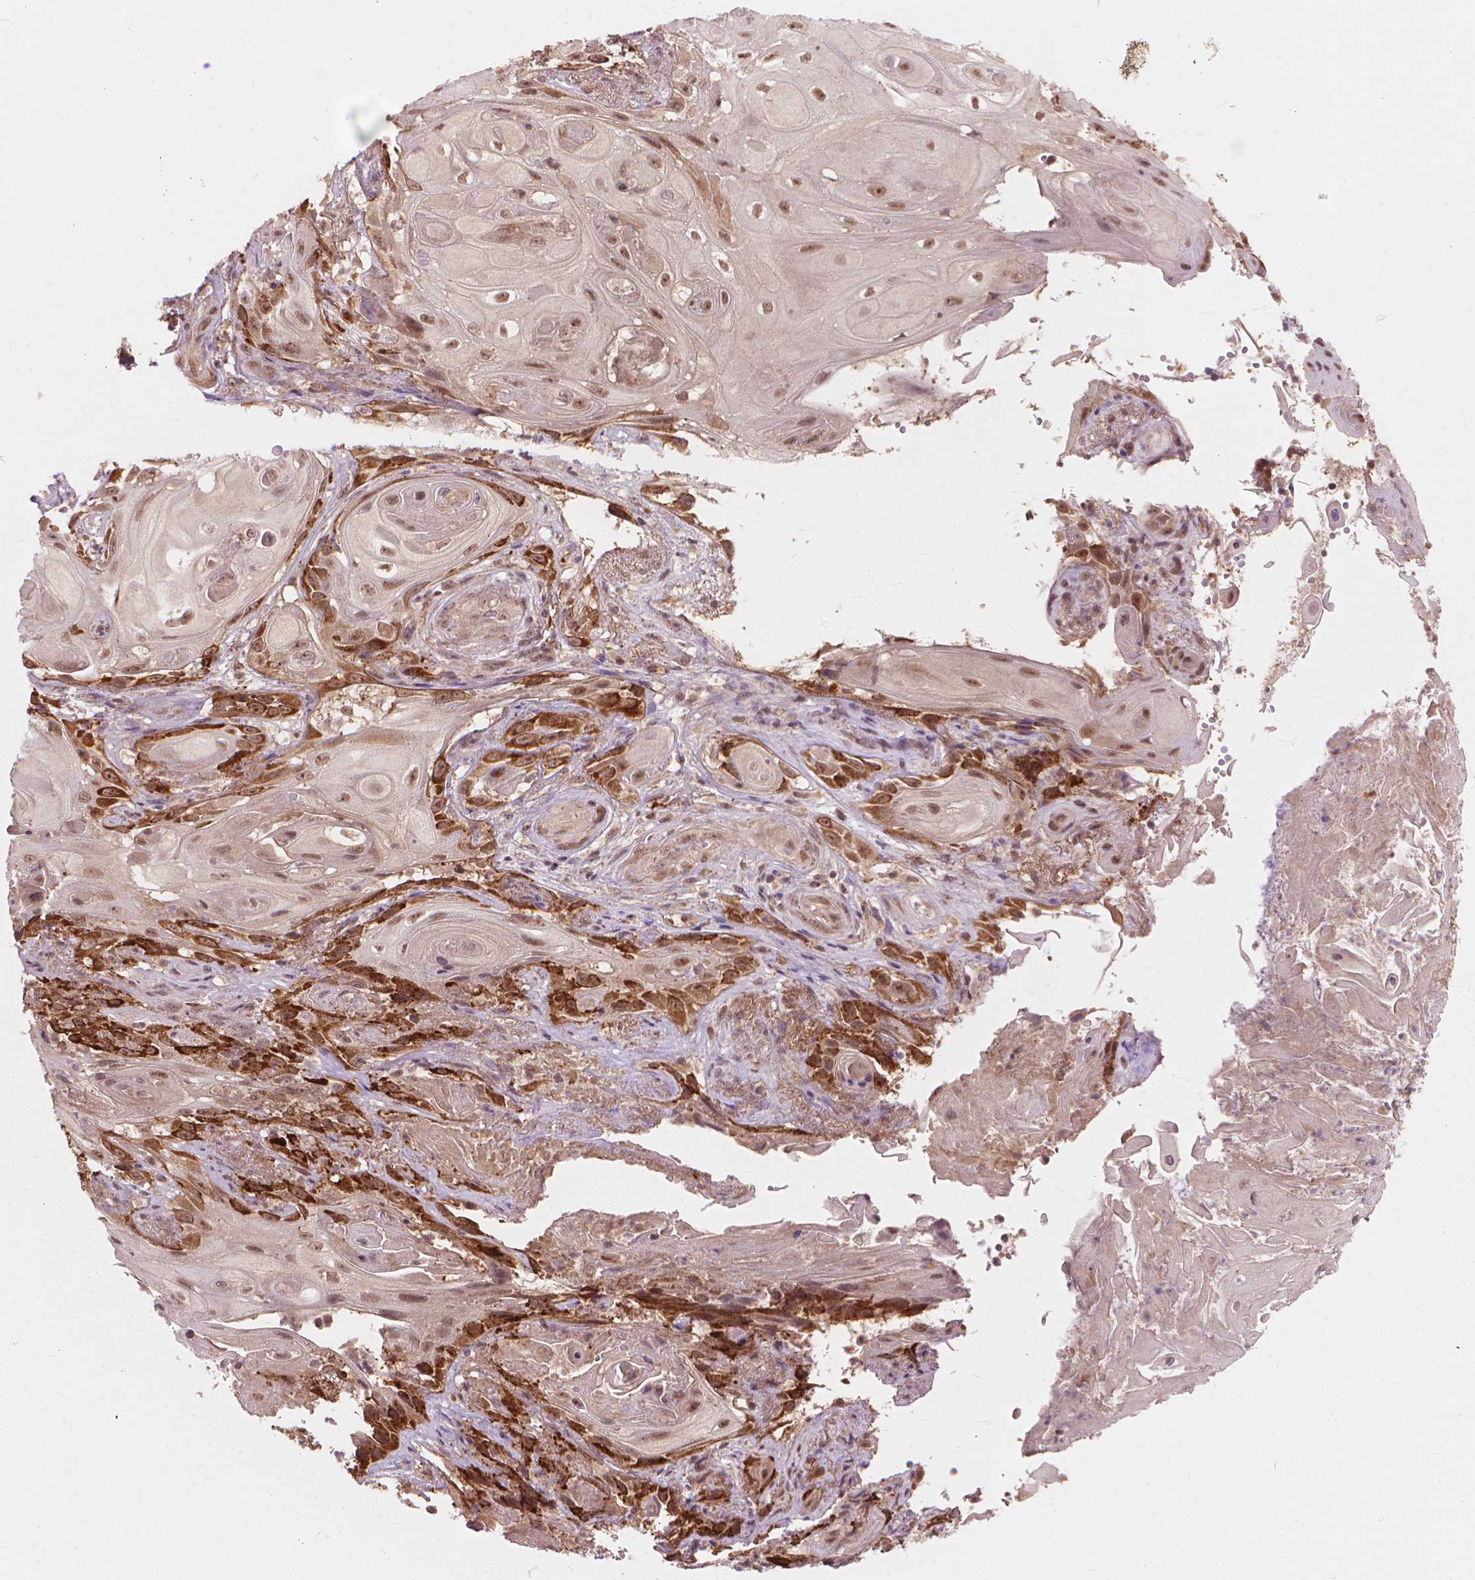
{"staining": {"intensity": "moderate", "quantity": ">75%", "location": "nuclear"}, "tissue": "skin cancer", "cell_type": "Tumor cells", "image_type": "cancer", "snomed": [{"axis": "morphology", "description": "Squamous cell carcinoma, NOS"}, {"axis": "topography", "description": "Skin"}], "caption": "Immunohistochemical staining of human skin cancer (squamous cell carcinoma) reveals moderate nuclear protein expression in about >75% of tumor cells.", "gene": "SSU72", "patient": {"sex": "male", "age": 62}}